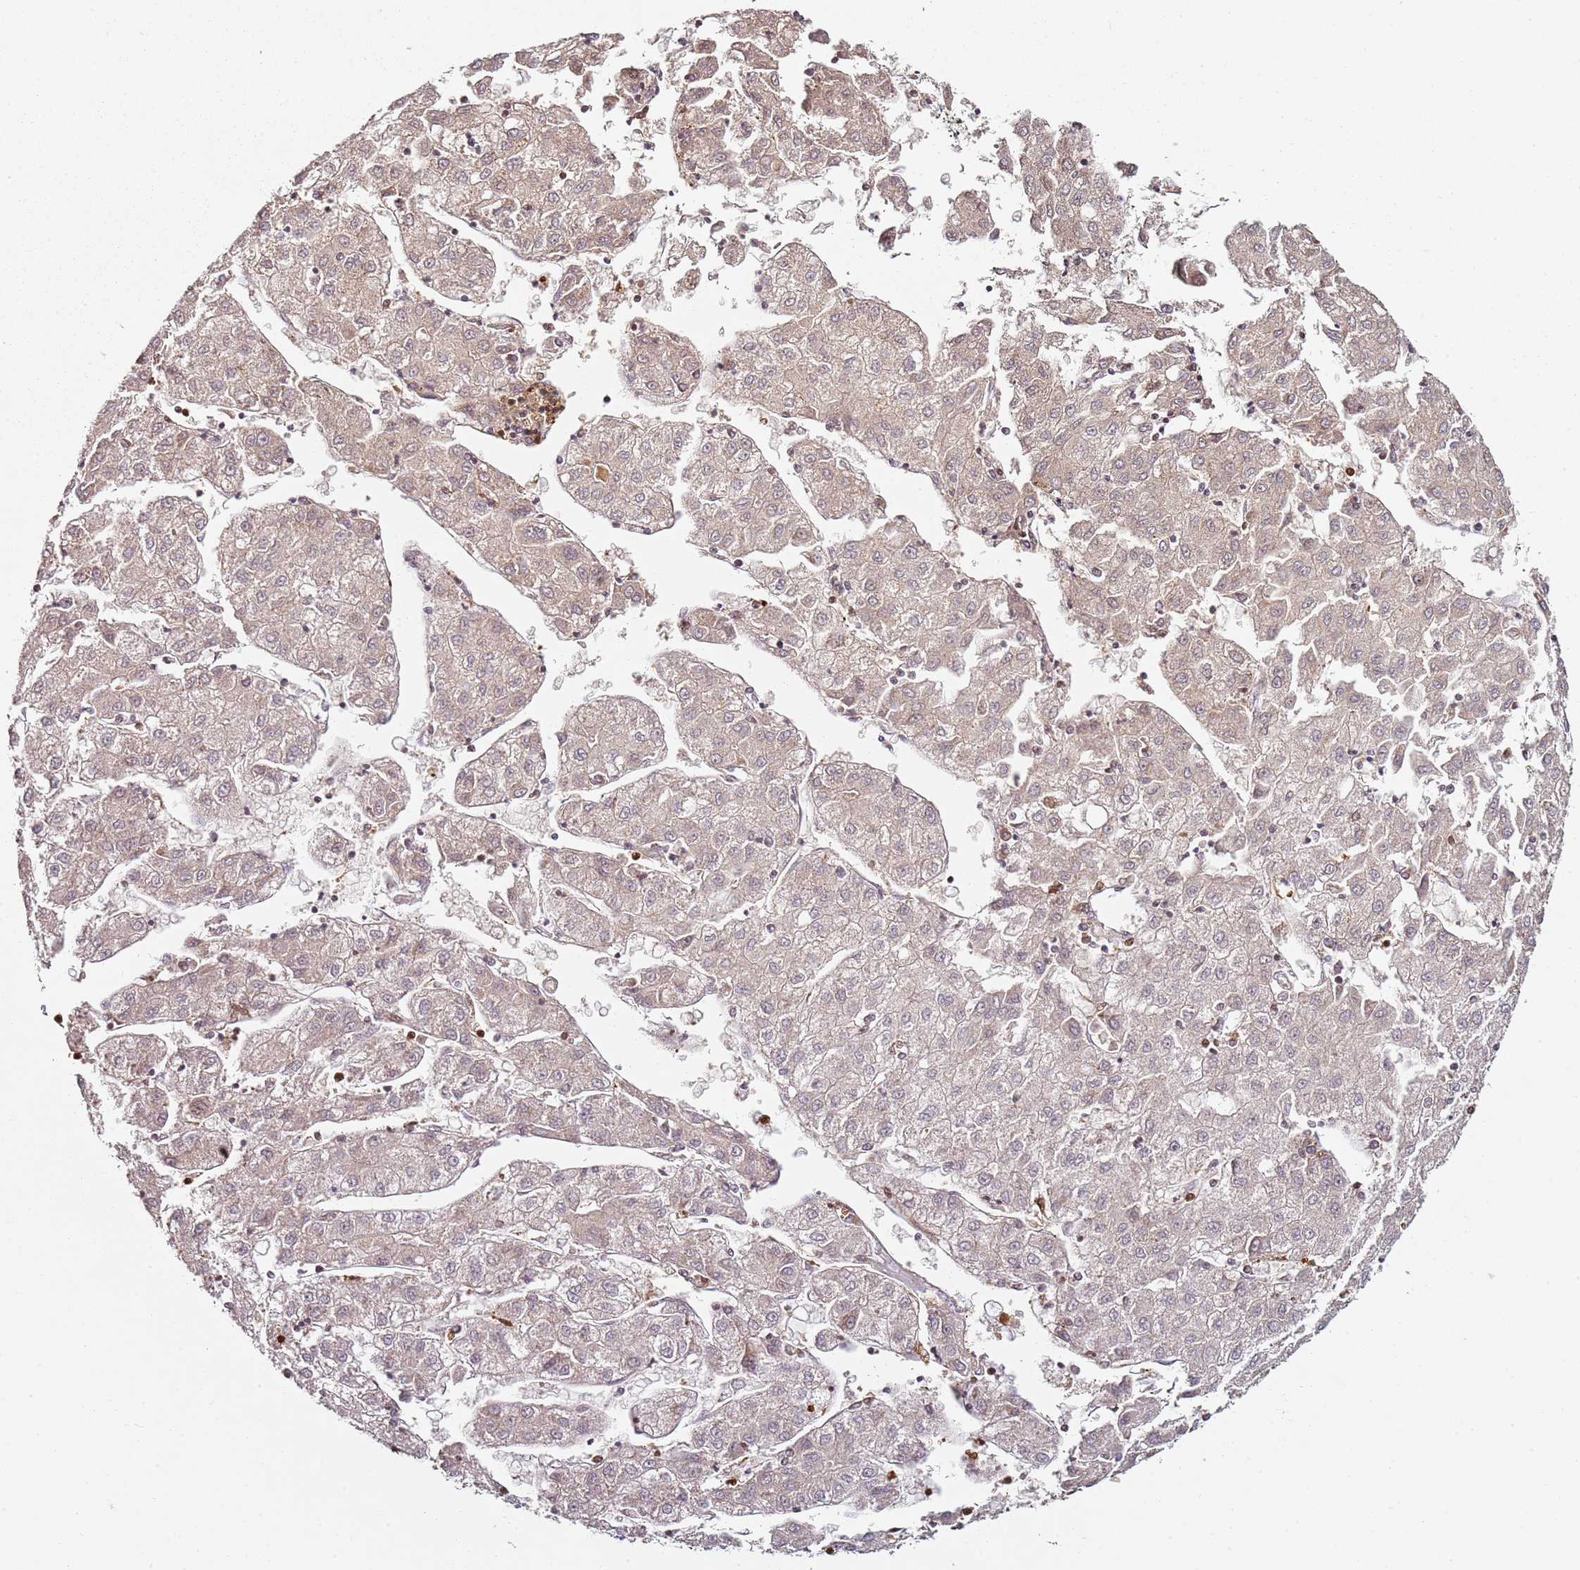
{"staining": {"intensity": "negative", "quantity": "none", "location": "none"}, "tissue": "liver cancer", "cell_type": "Tumor cells", "image_type": "cancer", "snomed": [{"axis": "morphology", "description": "Carcinoma, Hepatocellular, NOS"}, {"axis": "topography", "description": "Liver"}], "caption": "The immunohistochemistry (IHC) micrograph has no significant staining in tumor cells of liver cancer (hepatocellular carcinoma) tissue. (DAB immunohistochemistry (IHC) with hematoxylin counter stain).", "gene": "S100A4", "patient": {"sex": "male", "age": 72}}